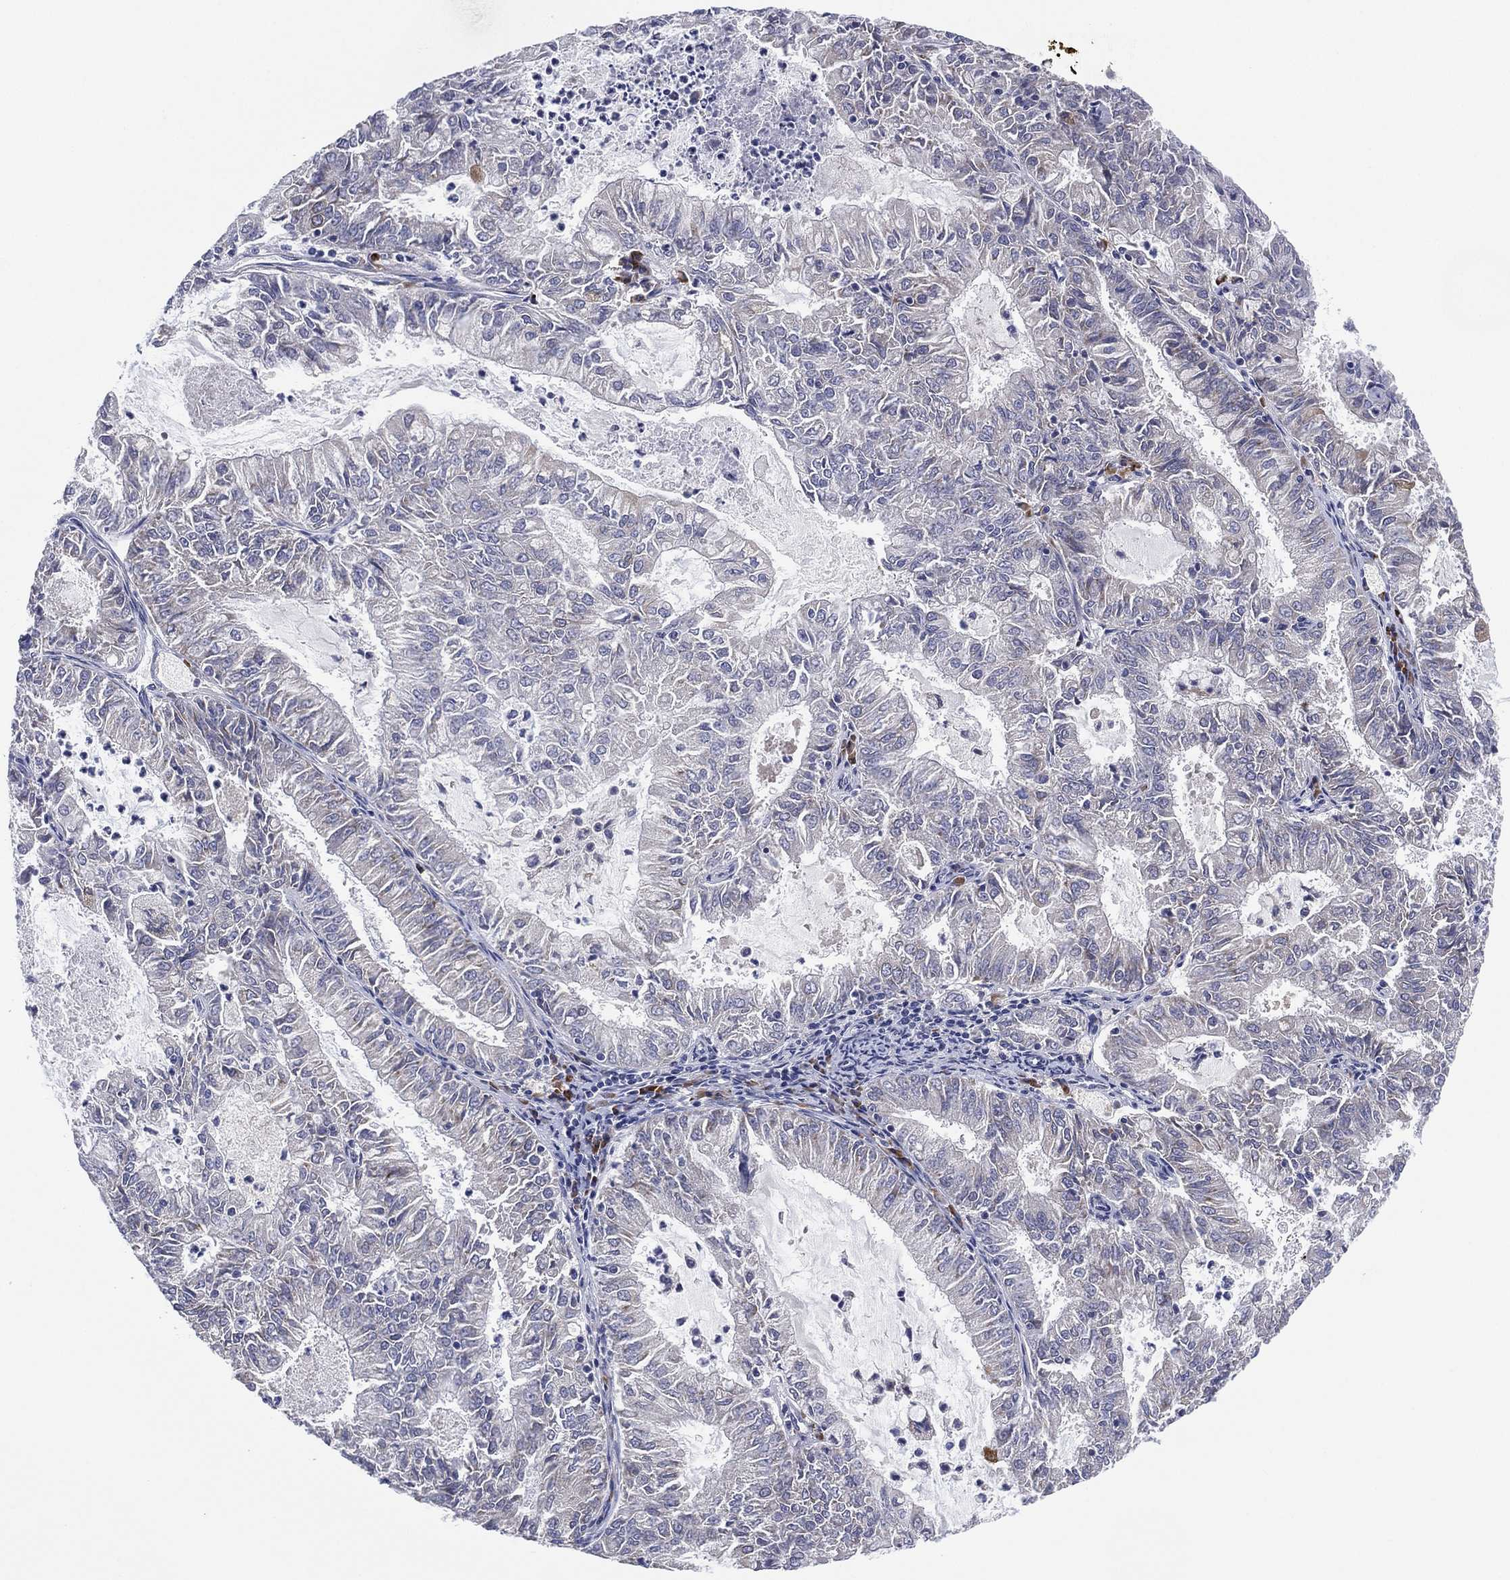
{"staining": {"intensity": "negative", "quantity": "none", "location": "none"}, "tissue": "endometrial cancer", "cell_type": "Tumor cells", "image_type": "cancer", "snomed": [{"axis": "morphology", "description": "Adenocarcinoma, NOS"}, {"axis": "topography", "description": "Endometrium"}], "caption": "Human endometrial cancer stained for a protein using IHC reveals no expression in tumor cells.", "gene": "TMEM40", "patient": {"sex": "female", "age": 57}}